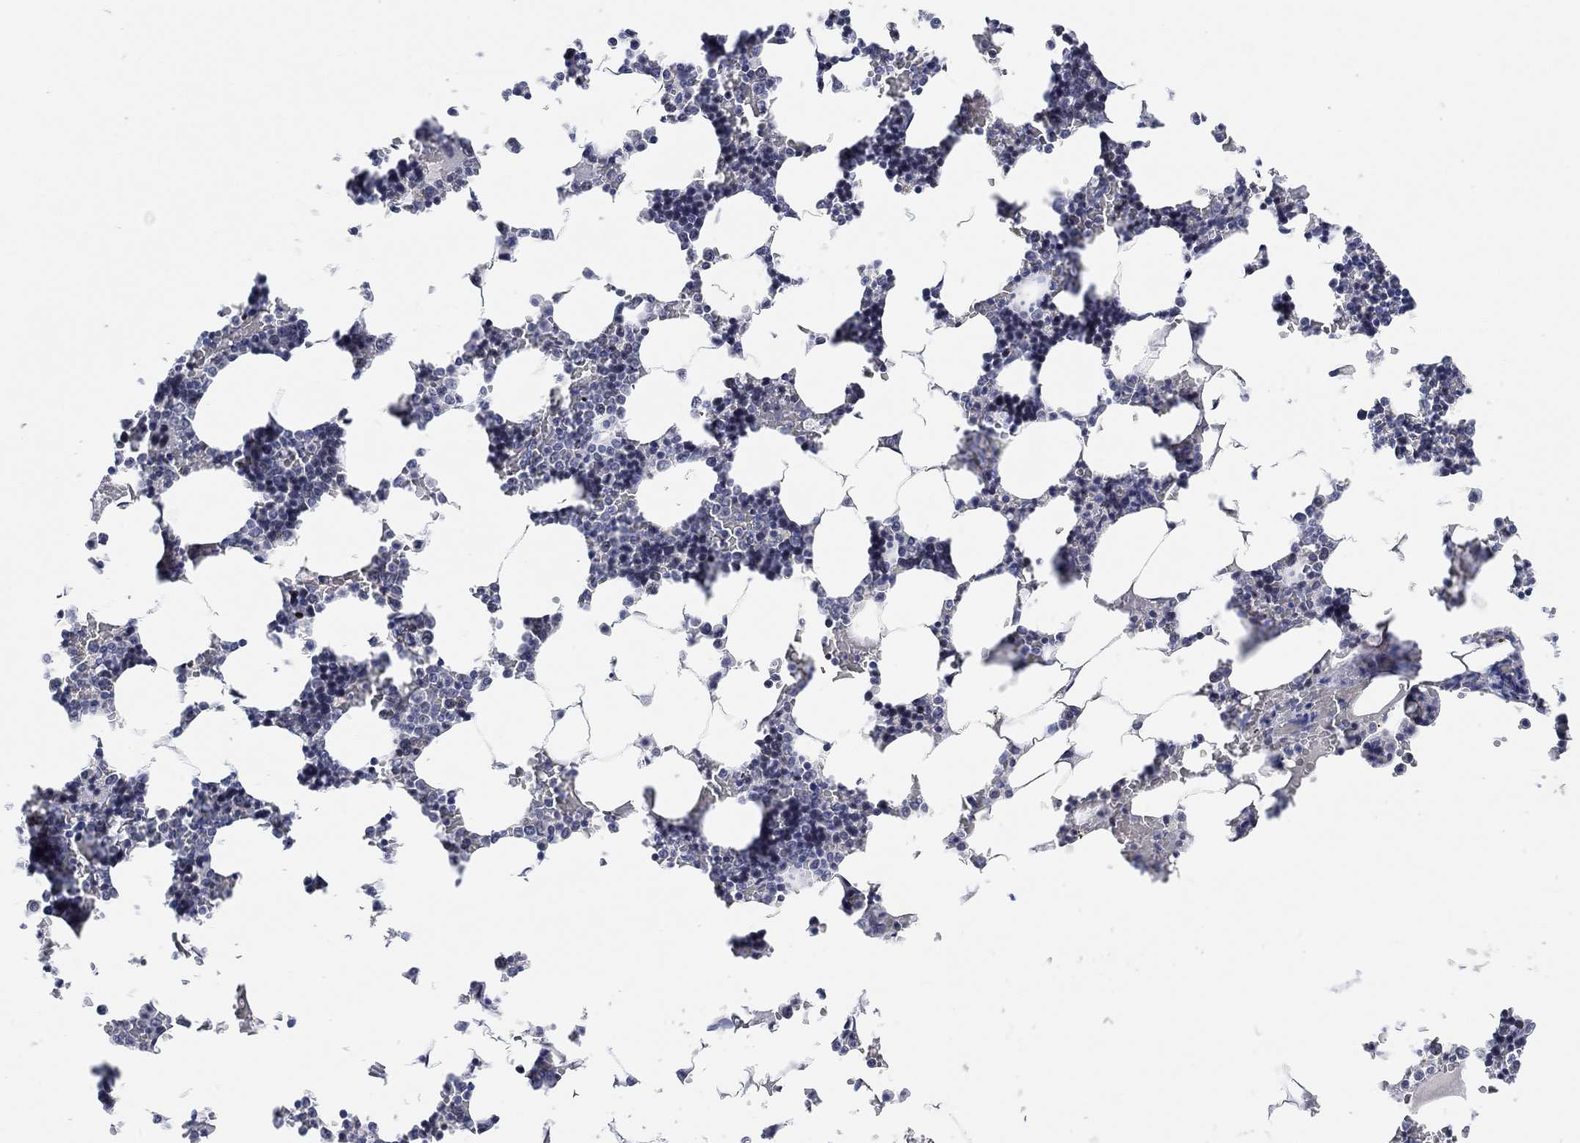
{"staining": {"intensity": "negative", "quantity": "none", "location": "none"}, "tissue": "bone marrow", "cell_type": "Hematopoietic cells", "image_type": "normal", "snomed": [{"axis": "morphology", "description": "Normal tissue, NOS"}, {"axis": "topography", "description": "Bone marrow"}], "caption": "This is an IHC micrograph of normal bone marrow. There is no expression in hematopoietic cells.", "gene": "ATP6V1E2", "patient": {"sex": "male", "age": 51}}